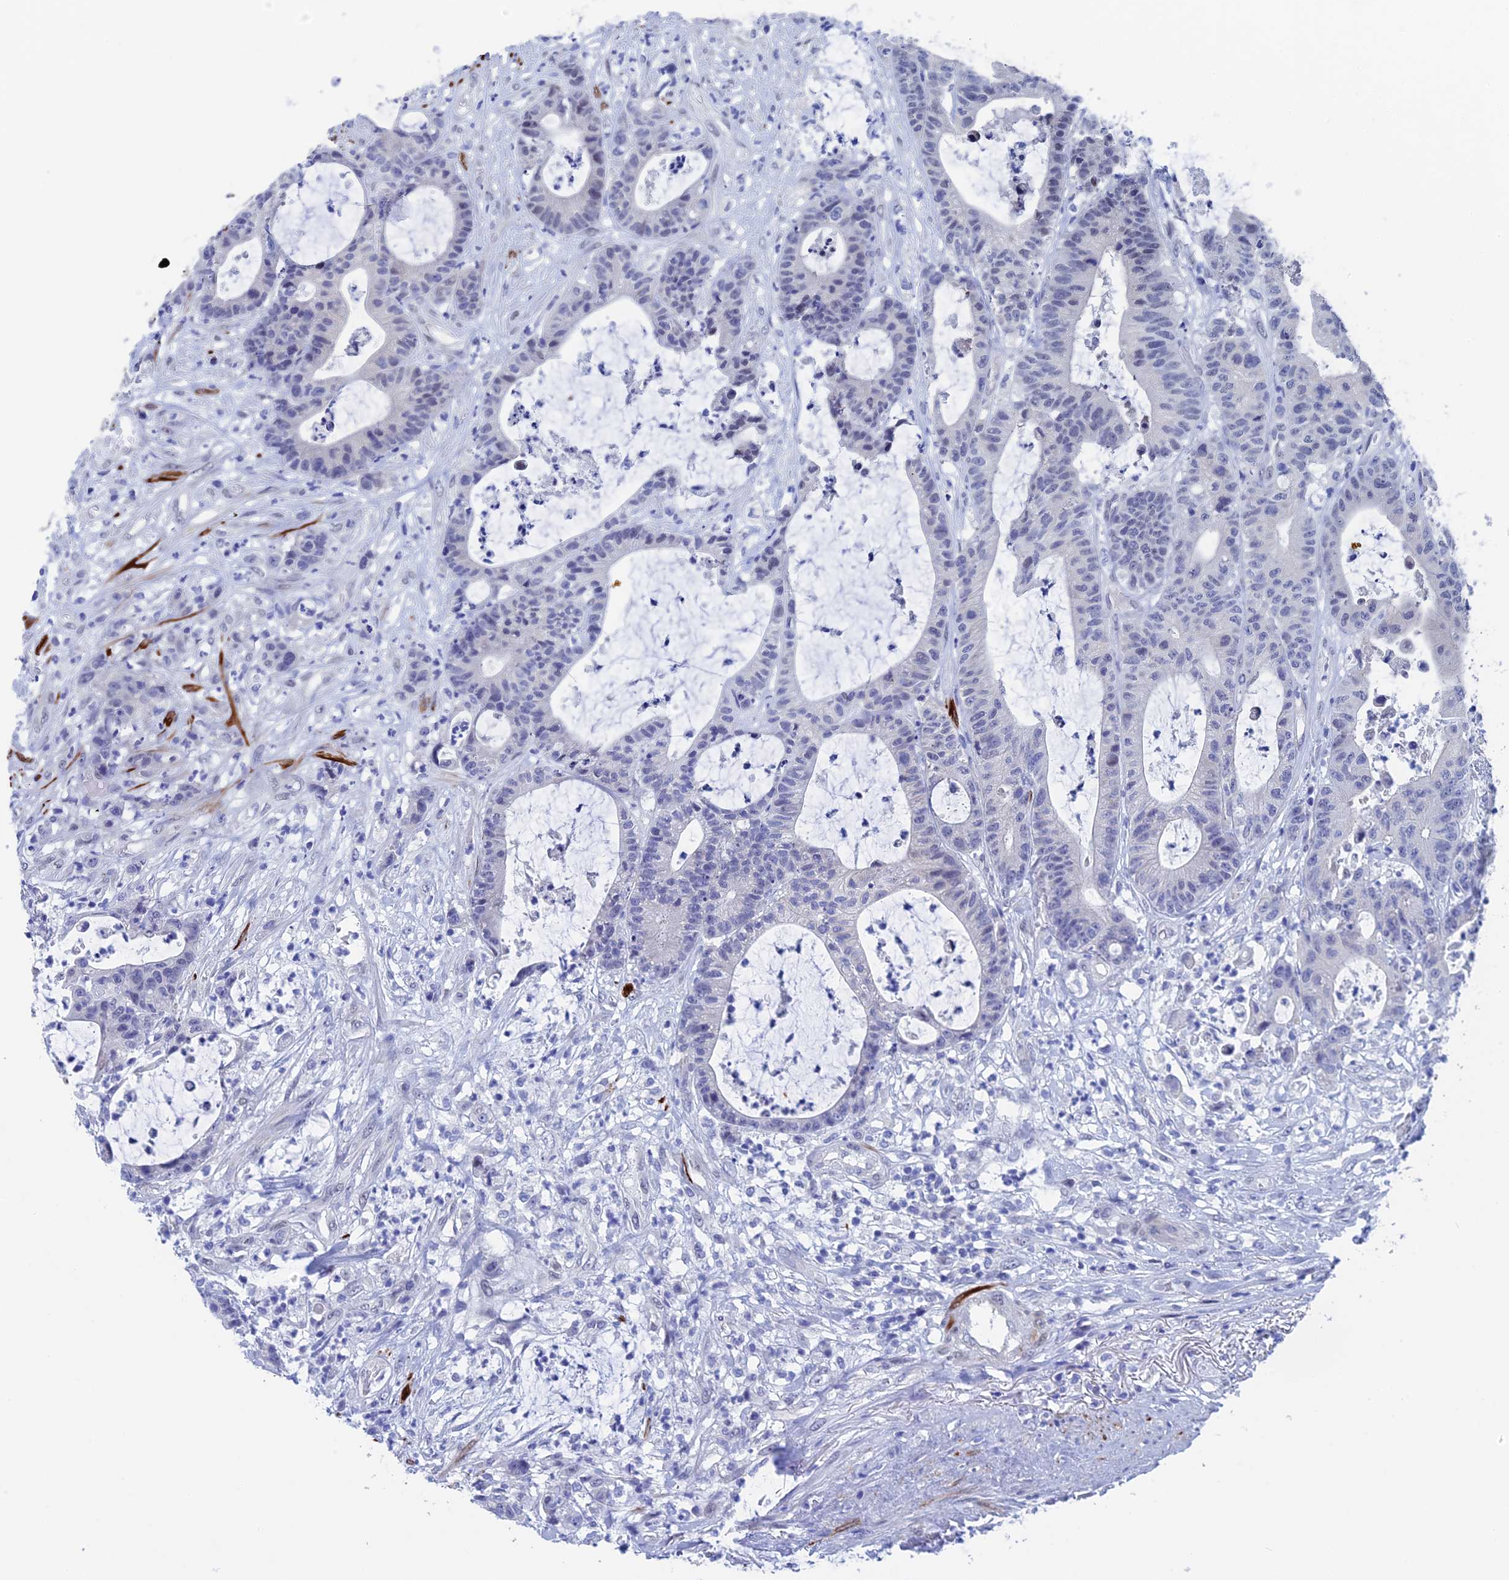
{"staining": {"intensity": "negative", "quantity": "none", "location": "none"}, "tissue": "colorectal cancer", "cell_type": "Tumor cells", "image_type": "cancer", "snomed": [{"axis": "morphology", "description": "Adenocarcinoma, NOS"}, {"axis": "topography", "description": "Colon"}], "caption": "Histopathology image shows no significant protein staining in tumor cells of colorectal adenocarcinoma.", "gene": "WDR83", "patient": {"sex": "female", "age": 84}}